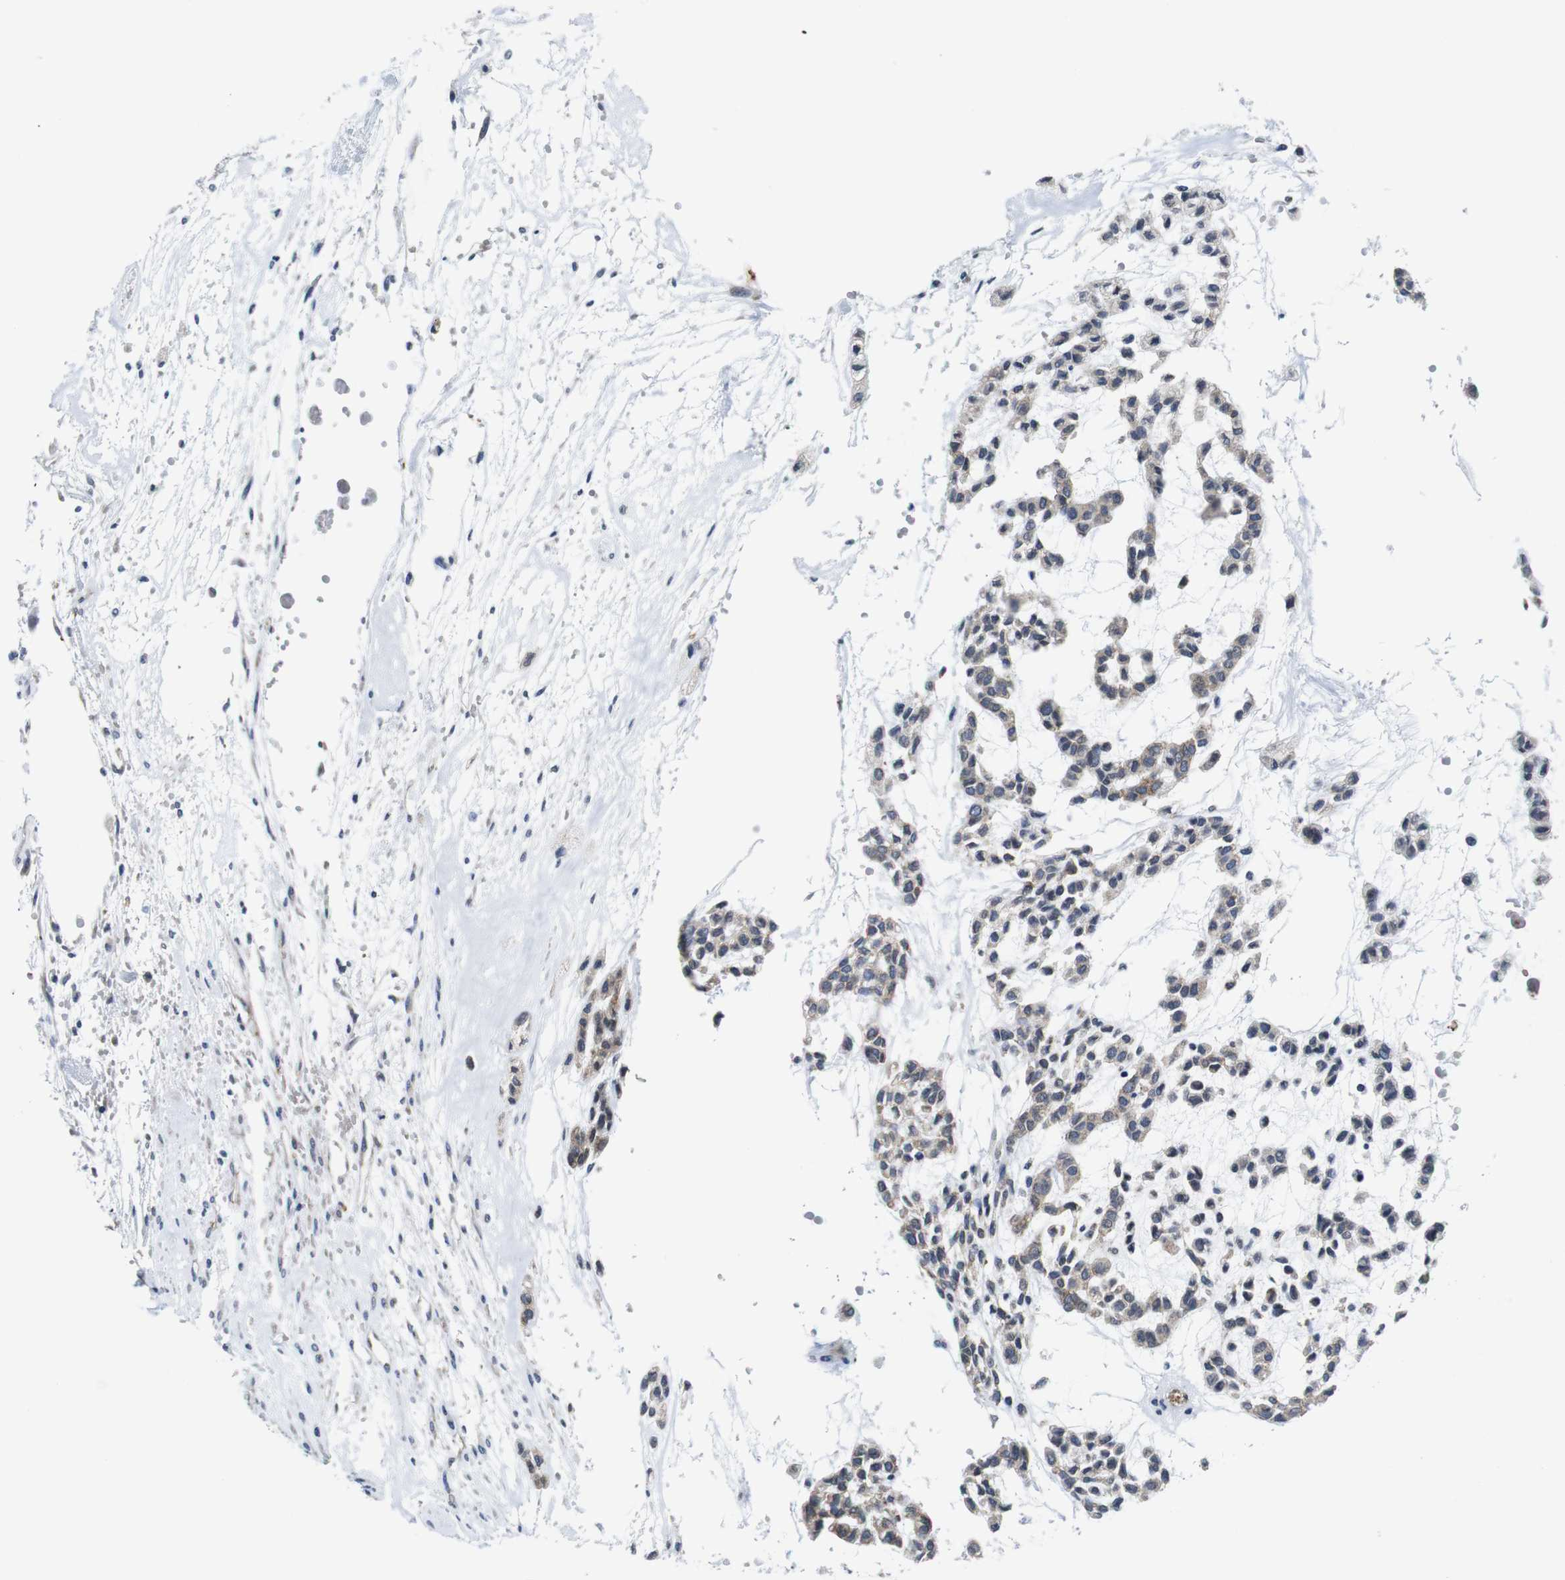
{"staining": {"intensity": "moderate", "quantity": ">75%", "location": "cytoplasmic/membranous"}, "tissue": "head and neck cancer", "cell_type": "Tumor cells", "image_type": "cancer", "snomed": [{"axis": "morphology", "description": "Adenocarcinoma, NOS"}, {"axis": "morphology", "description": "Adenoma, NOS"}, {"axis": "topography", "description": "Head-Neck"}], "caption": "Immunohistochemistry photomicrograph of head and neck adenoma stained for a protein (brown), which shows medium levels of moderate cytoplasmic/membranous positivity in approximately >75% of tumor cells.", "gene": "SOCS3", "patient": {"sex": "female", "age": 55}}